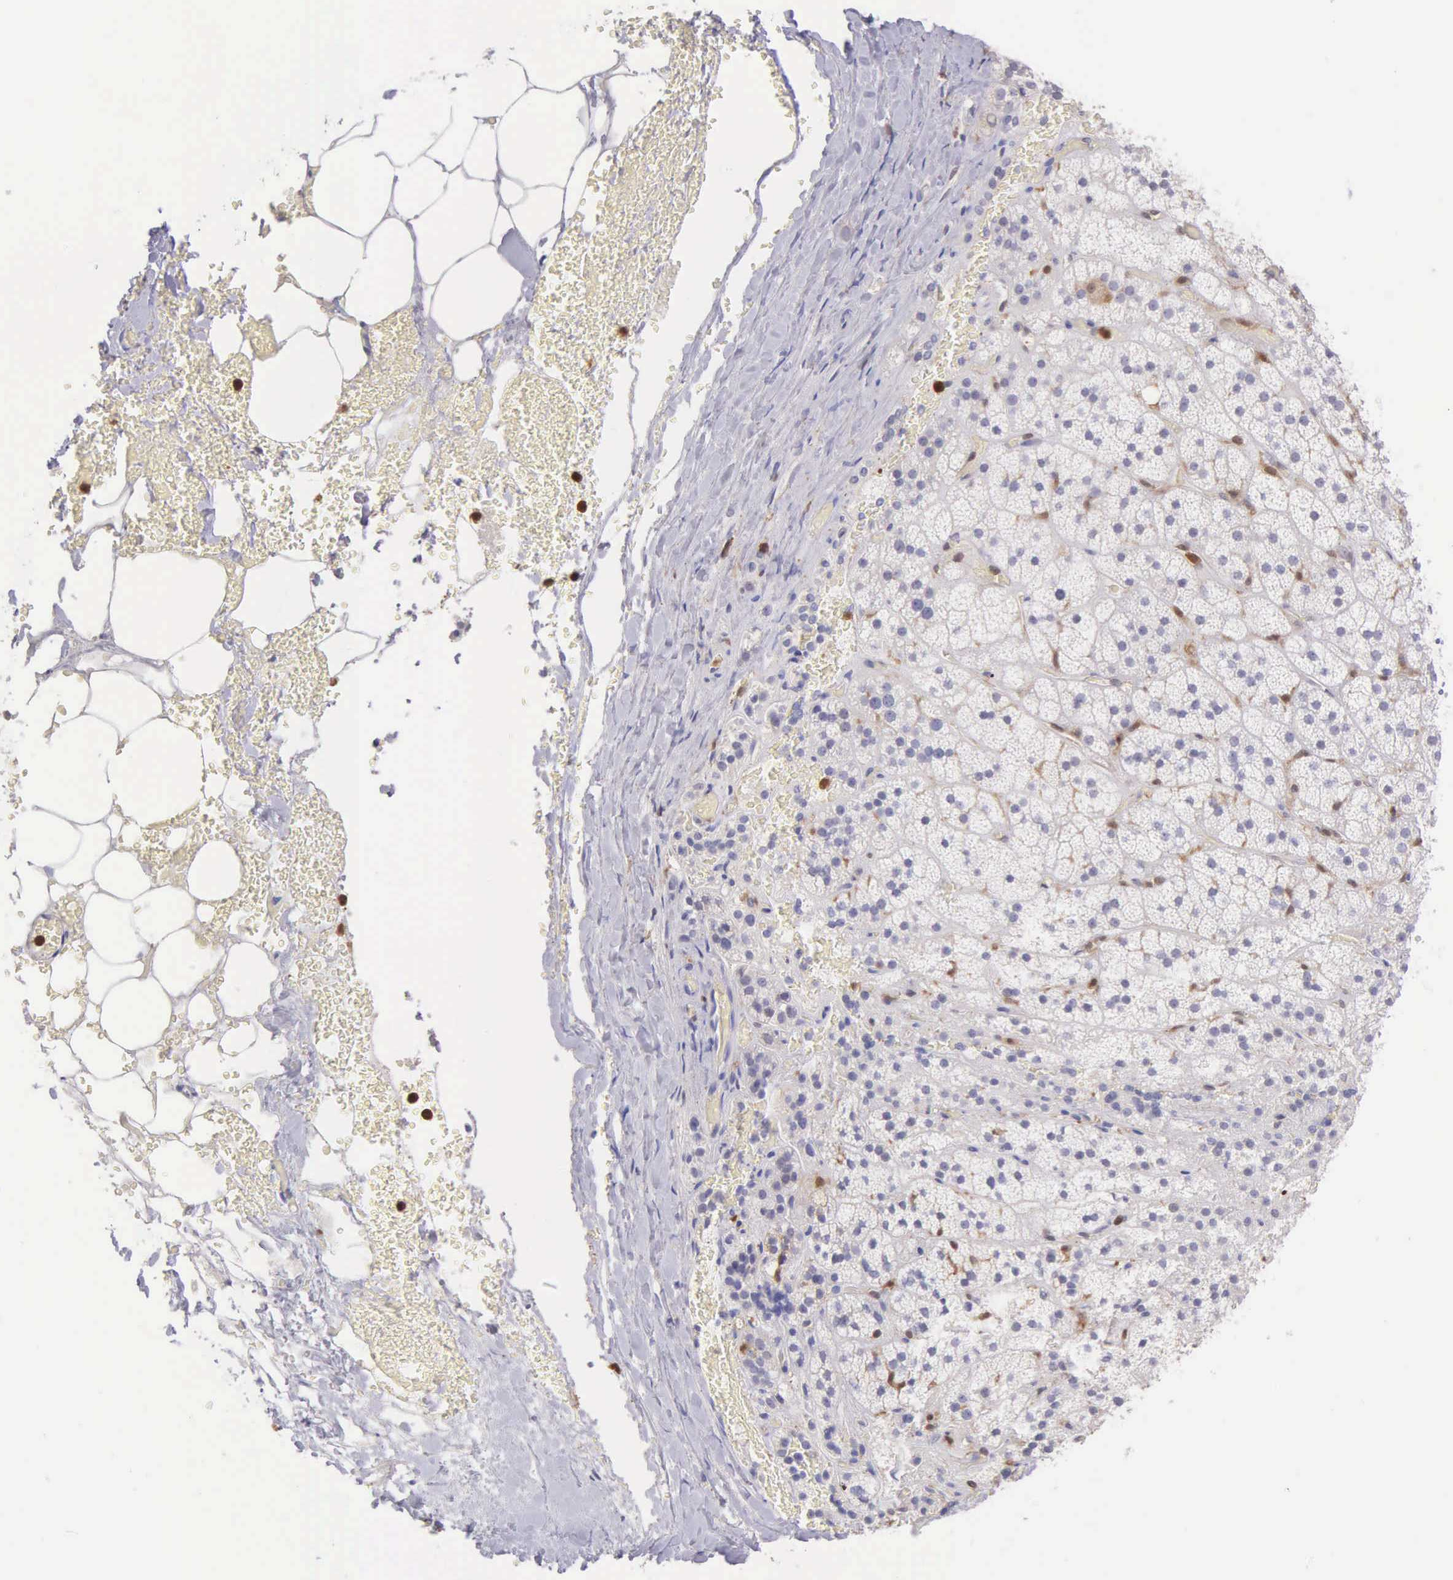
{"staining": {"intensity": "negative", "quantity": "none", "location": "none"}, "tissue": "adrenal gland", "cell_type": "Glandular cells", "image_type": "normal", "snomed": [{"axis": "morphology", "description": "Normal tissue, NOS"}, {"axis": "topography", "description": "Adrenal gland"}], "caption": "Immunohistochemical staining of unremarkable human adrenal gland shows no significant expression in glandular cells. The staining is performed using DAB (3,3'-diaminobenzidine) brown chromogen with nuclei counter-stained in using hematoxylin.", "gene": "BID", "patient": {"sex": "male", "age": 57}}